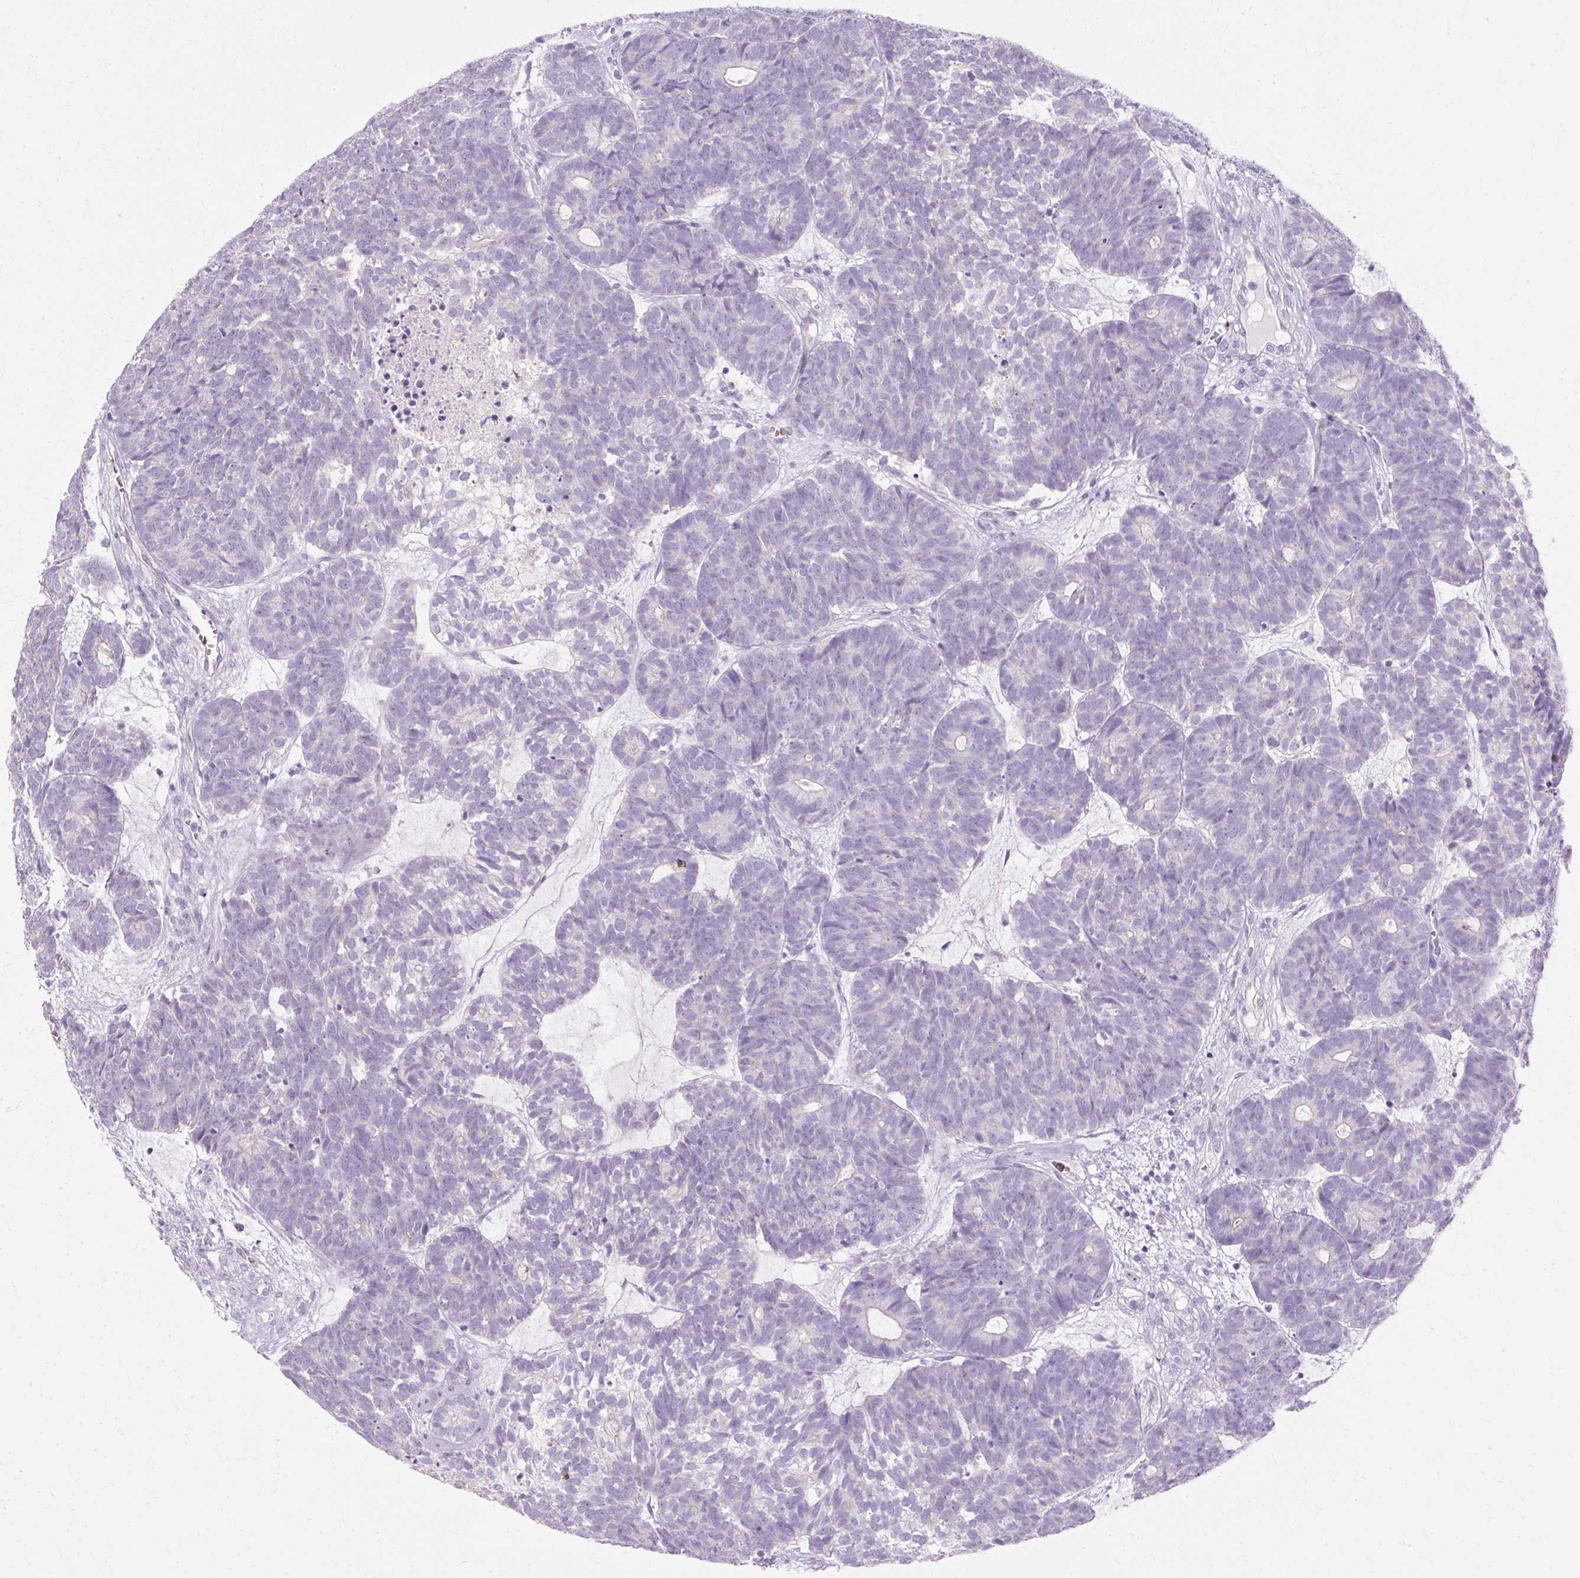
{"staining": {"intensity": "negative", "quantity": "none", "location": "none"}, "tissue": "head and neck cancer", "cell_type": "Tumor cells", "image_type": "cancer", "snomed": [{"axis": "morphology", "description": "Adenocarcinoma, NOS"}, {"axis": "topography", "description": "Head-Neck"}], "caption": "Immunohistochemistry (IHC) photomicrograph of human head and neck cancer stained for a protein (brown), which demonstrates no expression in tumor cells.", "gene": "HSD11B1", "patient": {"sex": "female", "age": 81}}